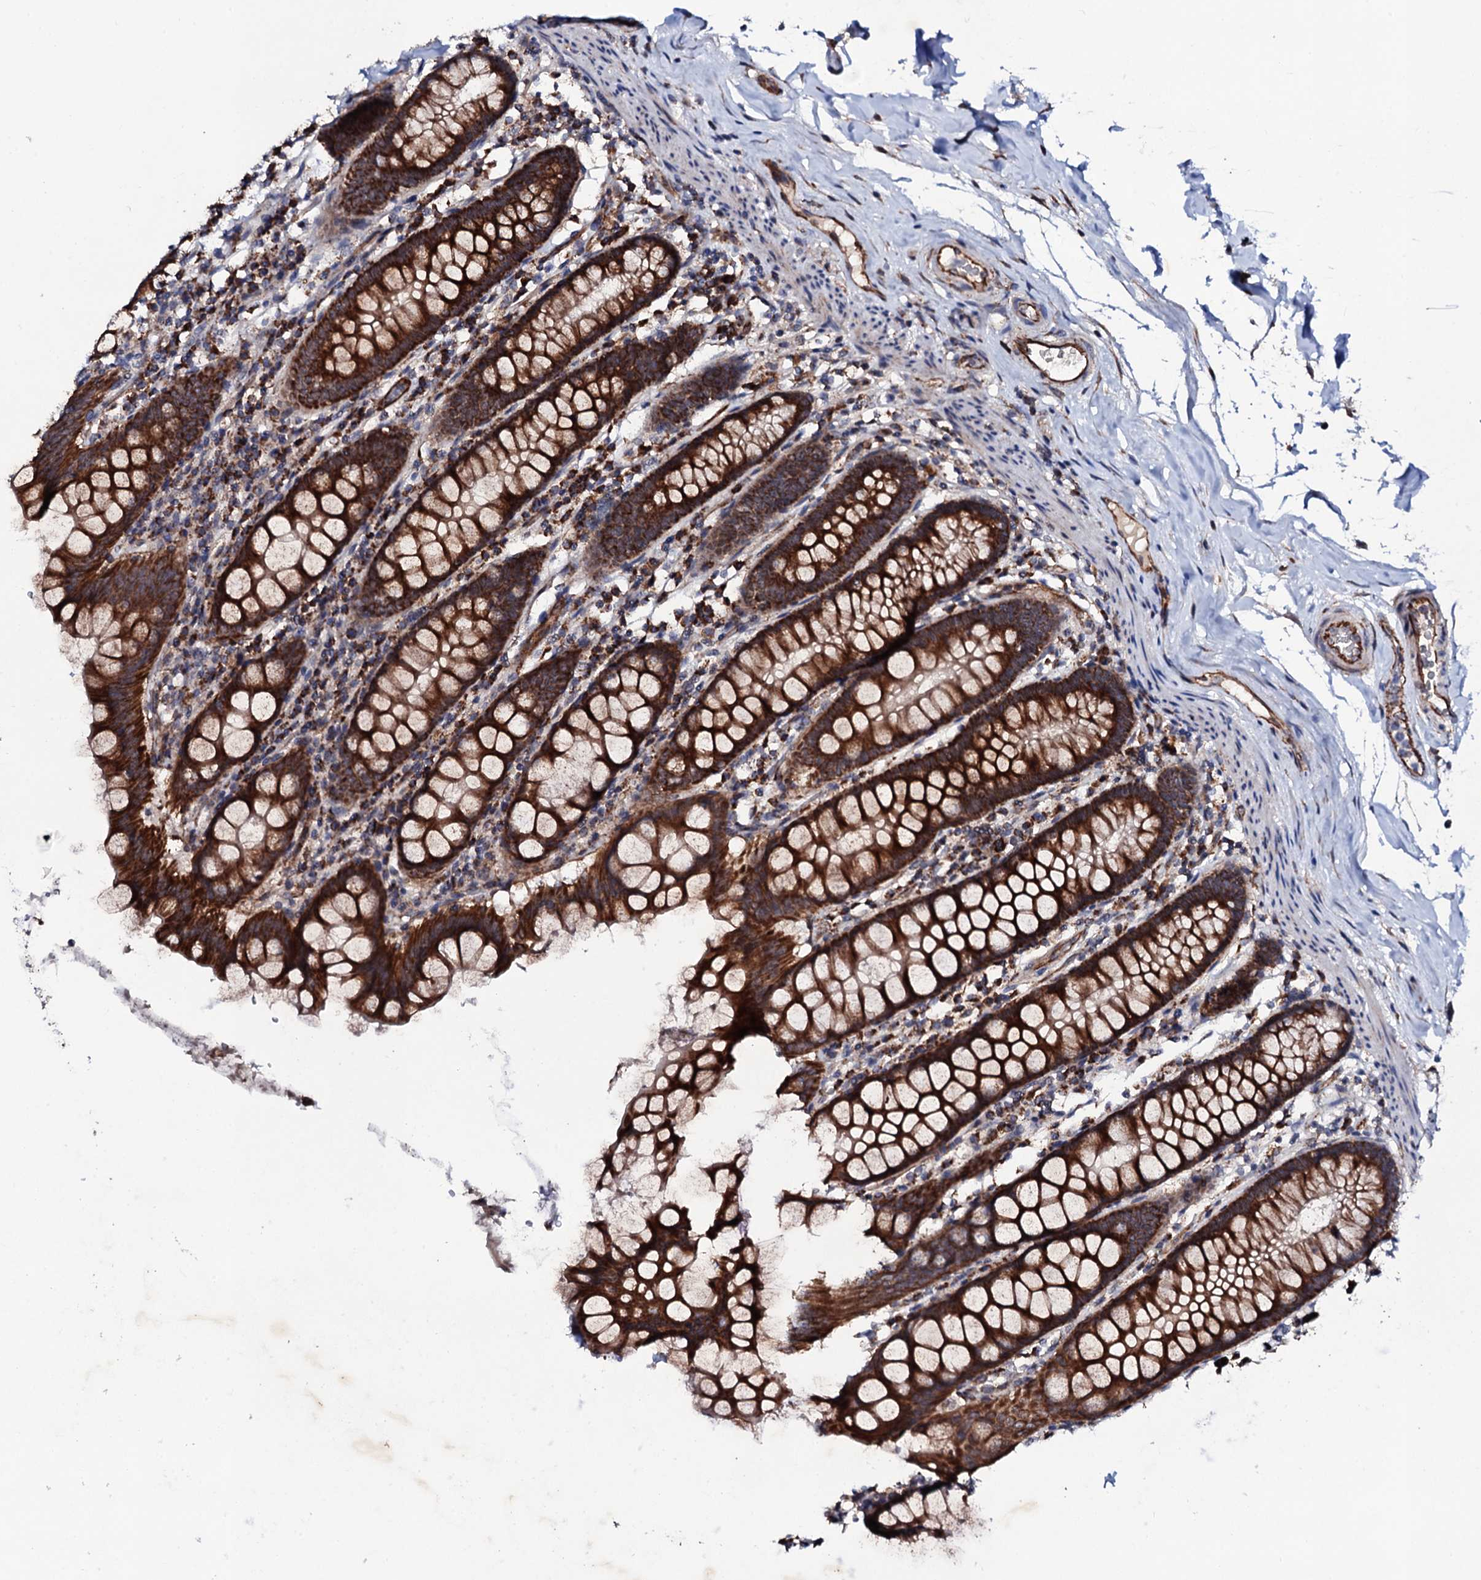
{"staining": {"intensity": "weak", "quantity": "25%-75%", "location": "cytoplasmic/membranous"}, "tissue": "colon", "cell_type": "Endothelial cells", "image_type": "normal", "snomed": [{"axis": "morphology", "description": "Normal tissue, NOS"}, {"axis": "topography", "description": "Colon"}], "caption": "Endothelial cells demonstrate low levels of weak cytoplasmic/membranous expression in about 25%-75% of cells in unremarkable human colon.", "gene": "MTIF3", "patient": {"sex": "female", "age": 79}}